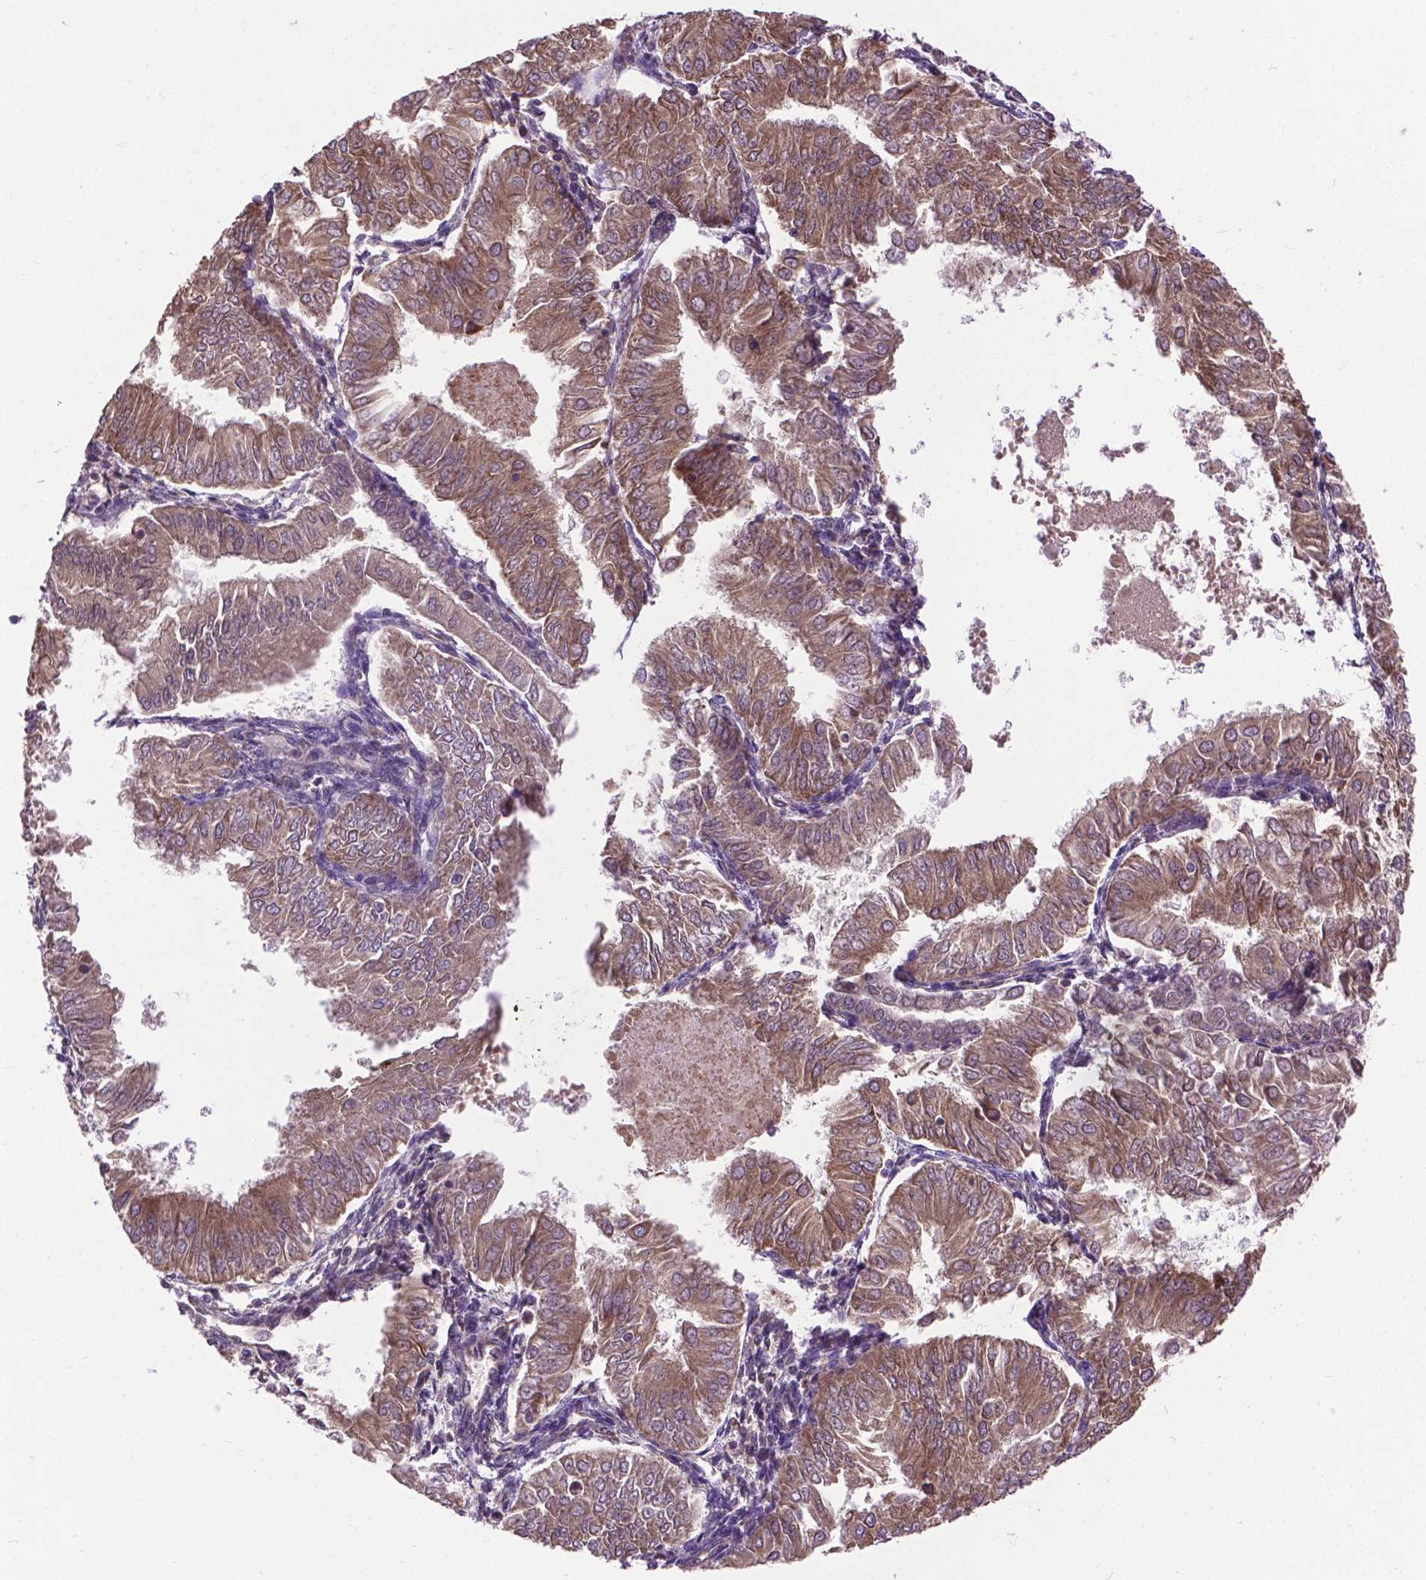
{"staining": {"intensity": "moderate", "quantity": ">75%", "location": "cytoplasmic/membranous"}, "tissue": "endometrial cancer", "cell_type": "Tumor cells", "image_type": "cancer", "snomed": [{"axis": "morphology", "description": "Adenocarcinoma, NOS"}, {"axis": "topography", "description": "Endometrium"}], "caption": "There is medium levels of moderate cytoplasmic/membranous expression in tumor cells of endometrial cancer (adenocarcinoma), as demonstrated by immunohistochemical staining (brown color).", "gene": "ZNF616", "patient": {"sex": "female", "age": 53}}